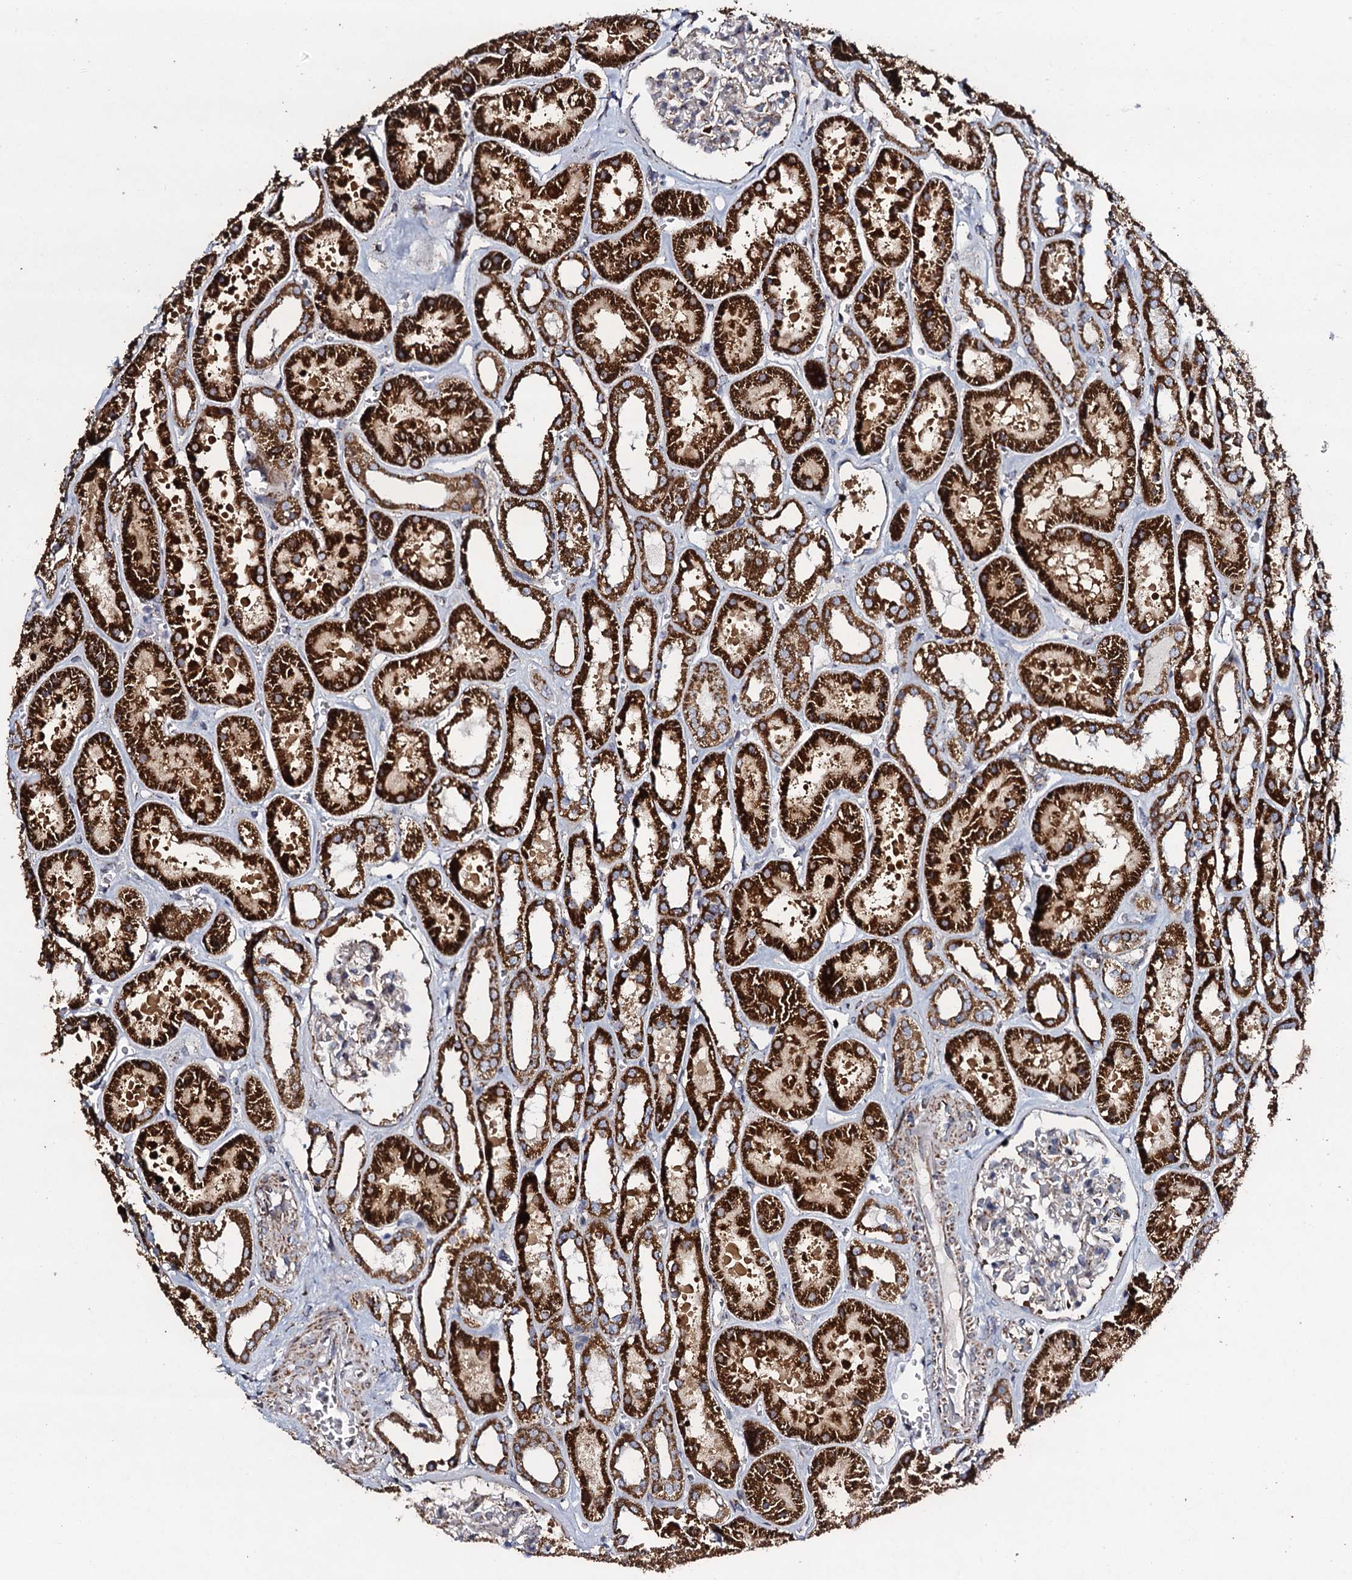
{"staining": {"intensity": "weak", "quantity": "25%-75%", "location": "cytoplasmic/membranous"}, "tissue": "kidney", "cell_type": "Cells in glomeruli", "image_type": "normal", "snomed": [{"axis": "morphology", "description": "Normal tissue, NOS"}, {"axis": "topography", "description": "Kidney"}], "caption": "High-power microscopy captured an IHC photomicrograph of unremarkable kidney, revealing weak cytoplasmic/membranous expression in approximately 25%-75% of cells in glomeruli.", "gene": "EVC2", "patient": {"sex": "female", "age": 41}}